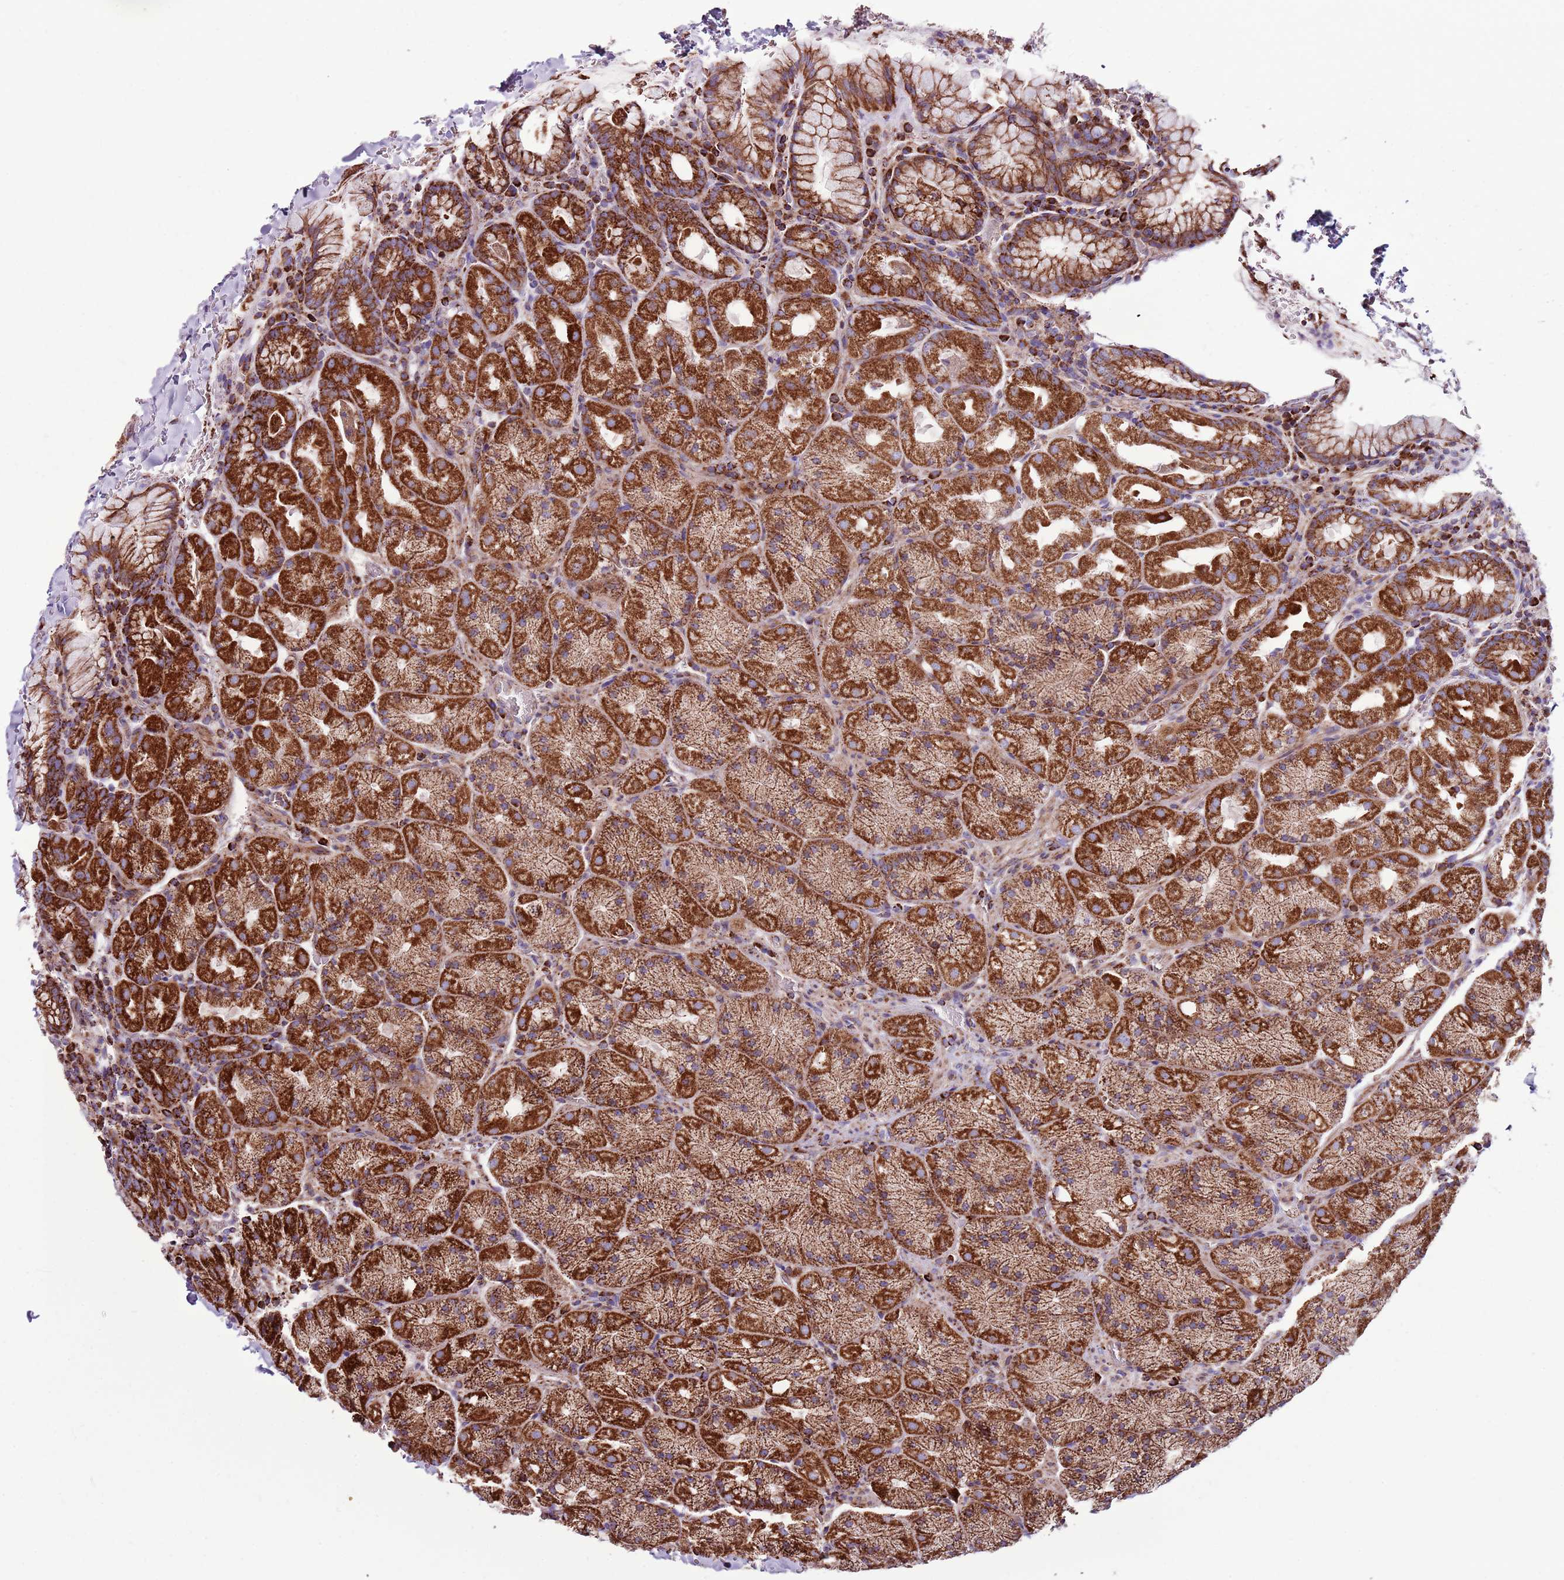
{"staining": {"intensity": "strong", "quantity": ">75%", "location": "cytoplasmic/membranous"}, "tissue": "stomach", "cell_type": "Glandular cells", "image_type": "normal", "snomed": [{"axis": "morphology", "description": "Normal tissue, NOS"}, {"axis": "topography", "description": "Stomach, upper"}, {"axis": "topography", "description": "Stomach, lower"}], "caption": "Protein positivity by IHC exhibits strong cytoplasmic/membranous positivity in approximately >75% of glandular cells in unremarkable stomach.", "gene": "HECTD4", "patient": {"sex": "male", "age": 80}}